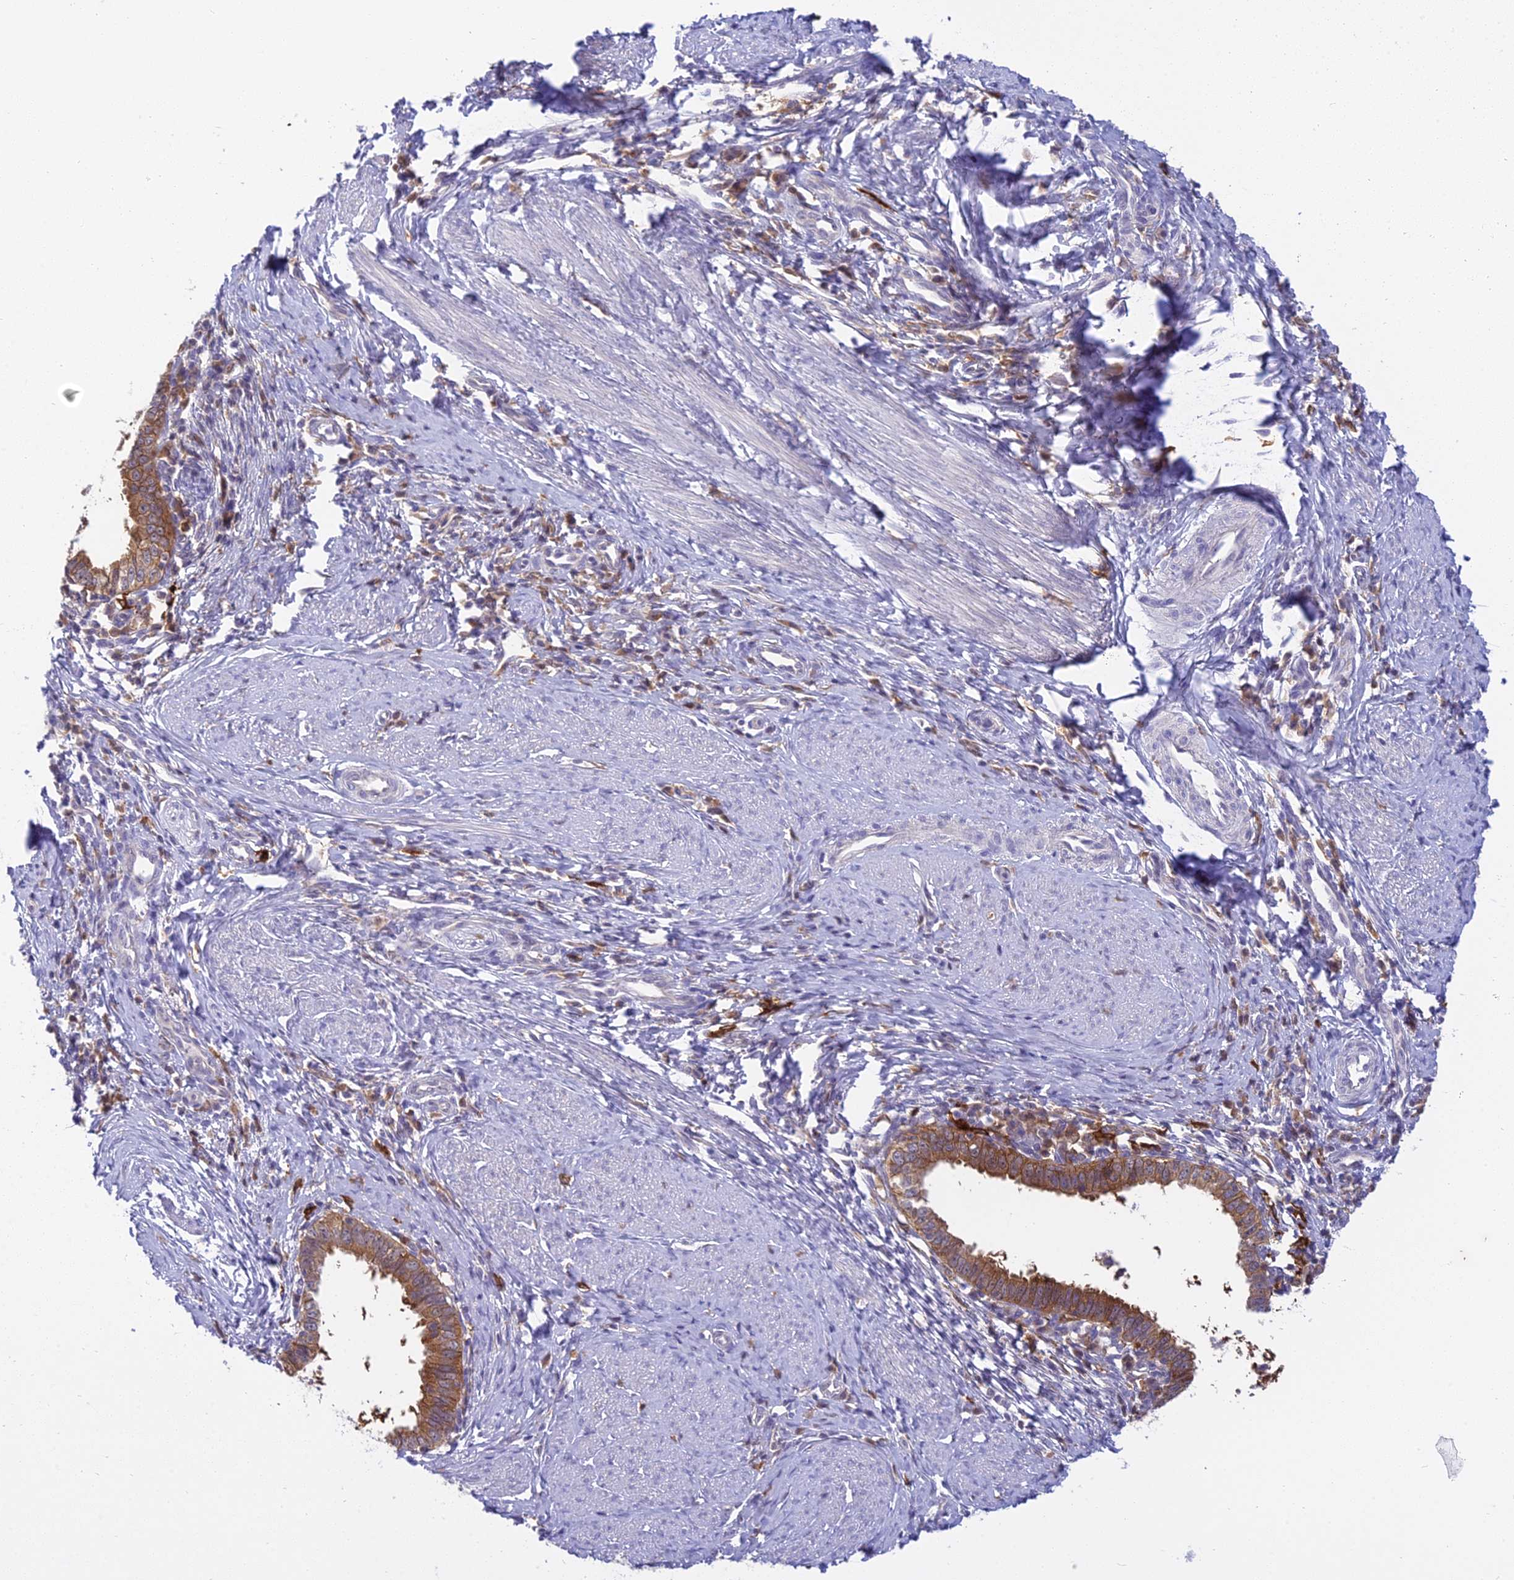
{"staining": {"intensity": "moderate", "quantity": ">75%", "location": "cytoplasmic/membranous"}, "tissue": "cervical cancer", "cell_type": "Tumor cells", "image_type": "cancer", "snomed": [{"axis": "morphology", "description": "Adenocarcinoma, NOS"}, {"axis": "topography", "description": "Cervix"}], "caption": "High-power microscopy captured an immunohistochemistry histopathology image of cervical cancer, revealing moderate cytoplasmic/membranous staining in about >75% of tumor cells.", "gene": "UBE2G1", "patient": {"sex": "female", "age": 36}}